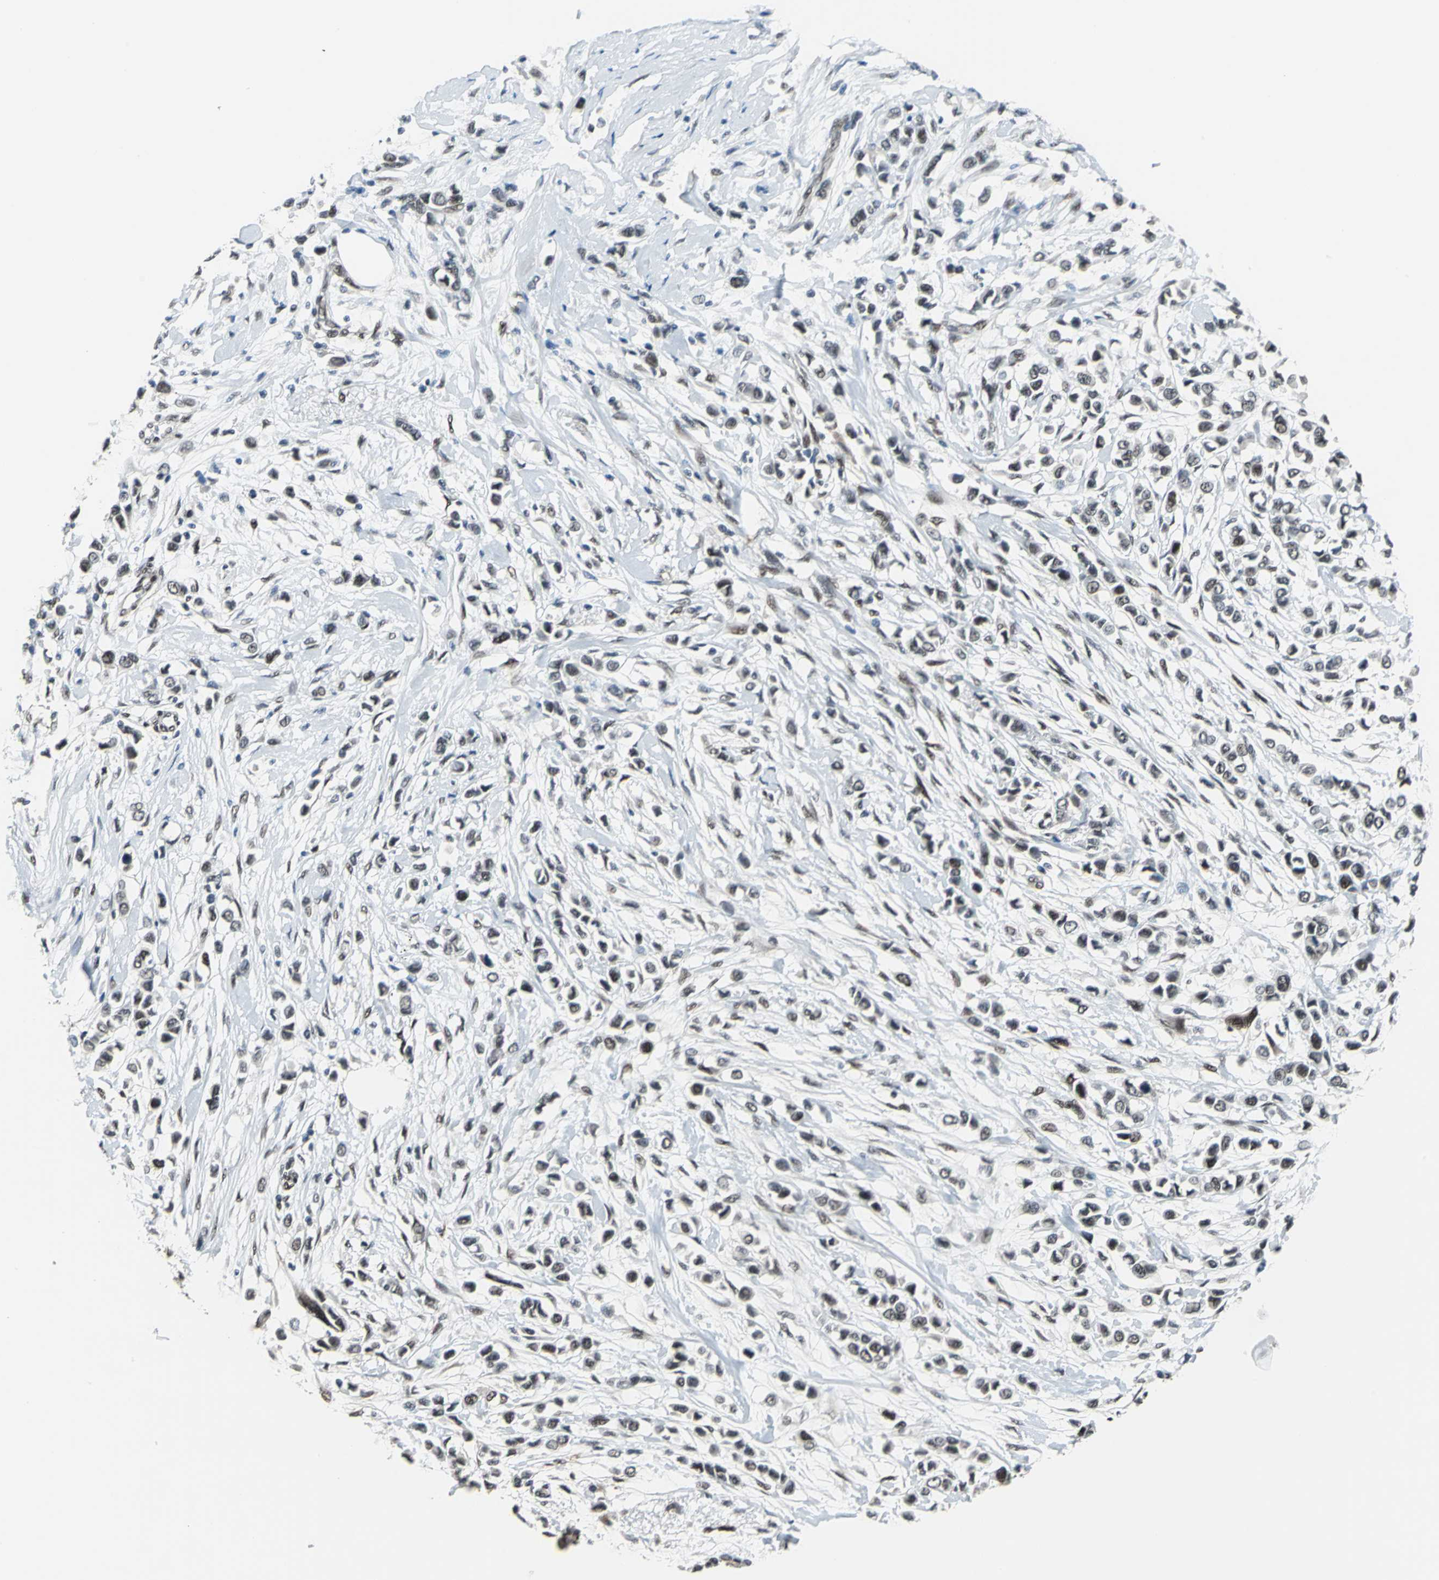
{"staining": {"intensity": "weak", "quantity": "<25%", "location": "cytoplasmic/membranous,nuclear"}, "tissue": "breast cancer", "cell_type": "Tumor cells", "image_type": "cancer", "snomed": [{"axis": "morphology", "description": "Lobular carcinoma"}, {"axis": "topography", "description": "Breast"}], "caption": "Immunohistochemistry (IHC) photomicrograph of neoplastic tissue: lobular carcinoma (breast) stained with DAB exhibits no significant protein positivity in tumor cells. (Stains: DAB (3,3'-diaminobenzidine) immunohistochemistry (IHC) with hematoxylin counter stain, Microscopy: brightfield microscopy at high magnification).", "gene": "ELF2", "patient": {"sex": "female", "age": 51}}